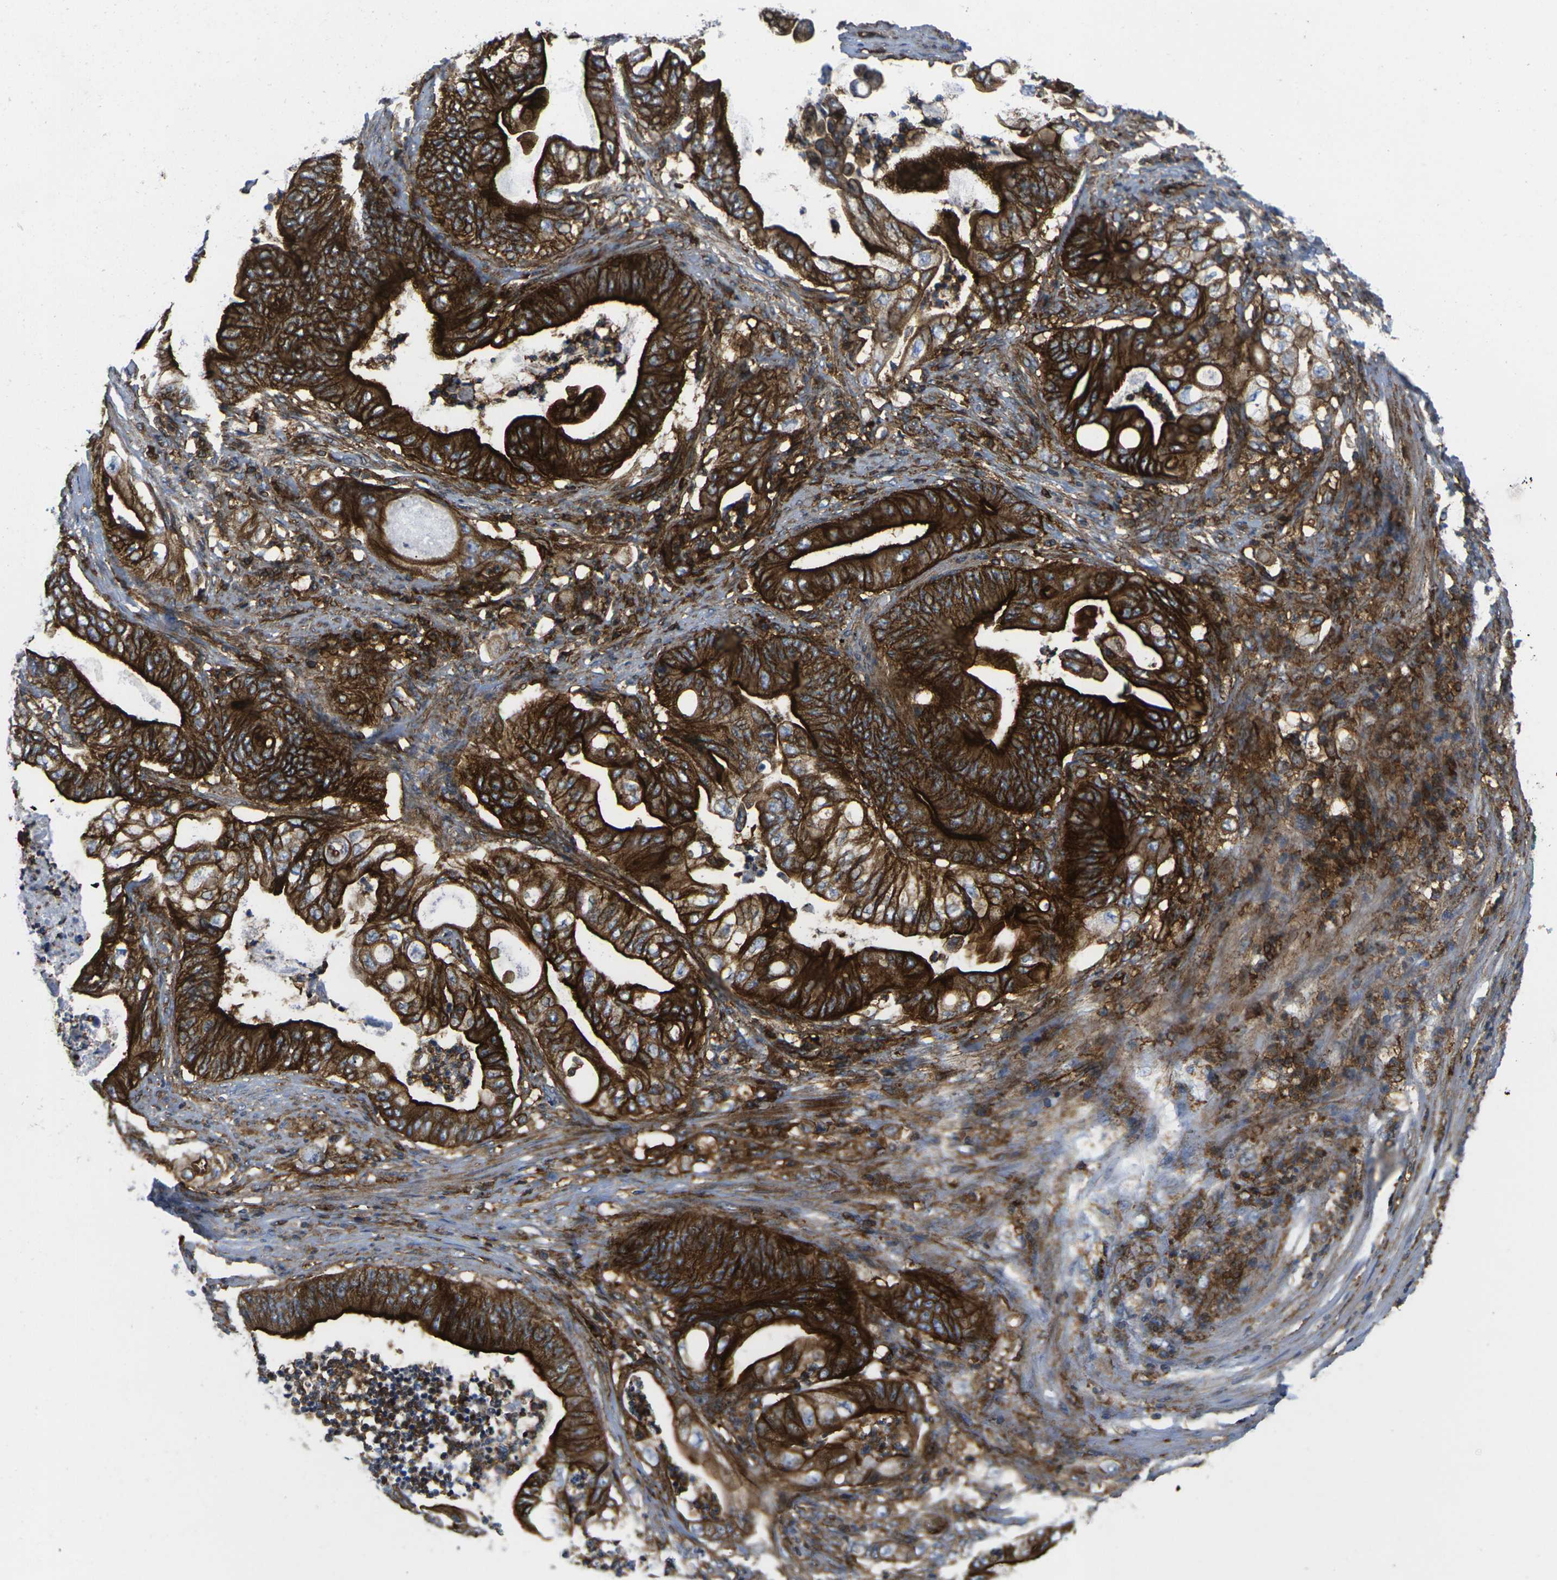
{"staining": {"intensity": "strong", "quantity": ">75%", "location": "cytoplasmic/membranous"}, "tissue": "stomach cancer", "cell_type": "Tumor cells", "image_type": "cancer", "snomed": [{"axis": "morphology", "description": "Adenocarcinoma, NOS"}, {"axis": "topography", "description": "Stomach"}], "caption": "This is a micrograph of immunohistochemistry (IHC) staining of stomach cancer (adenocarcinoma), which shows strong expression in the cytoplasmic/membranous of tumor cells.", "gene": "IQGAP1", "patient": {"sex": "female", "age": 73}}